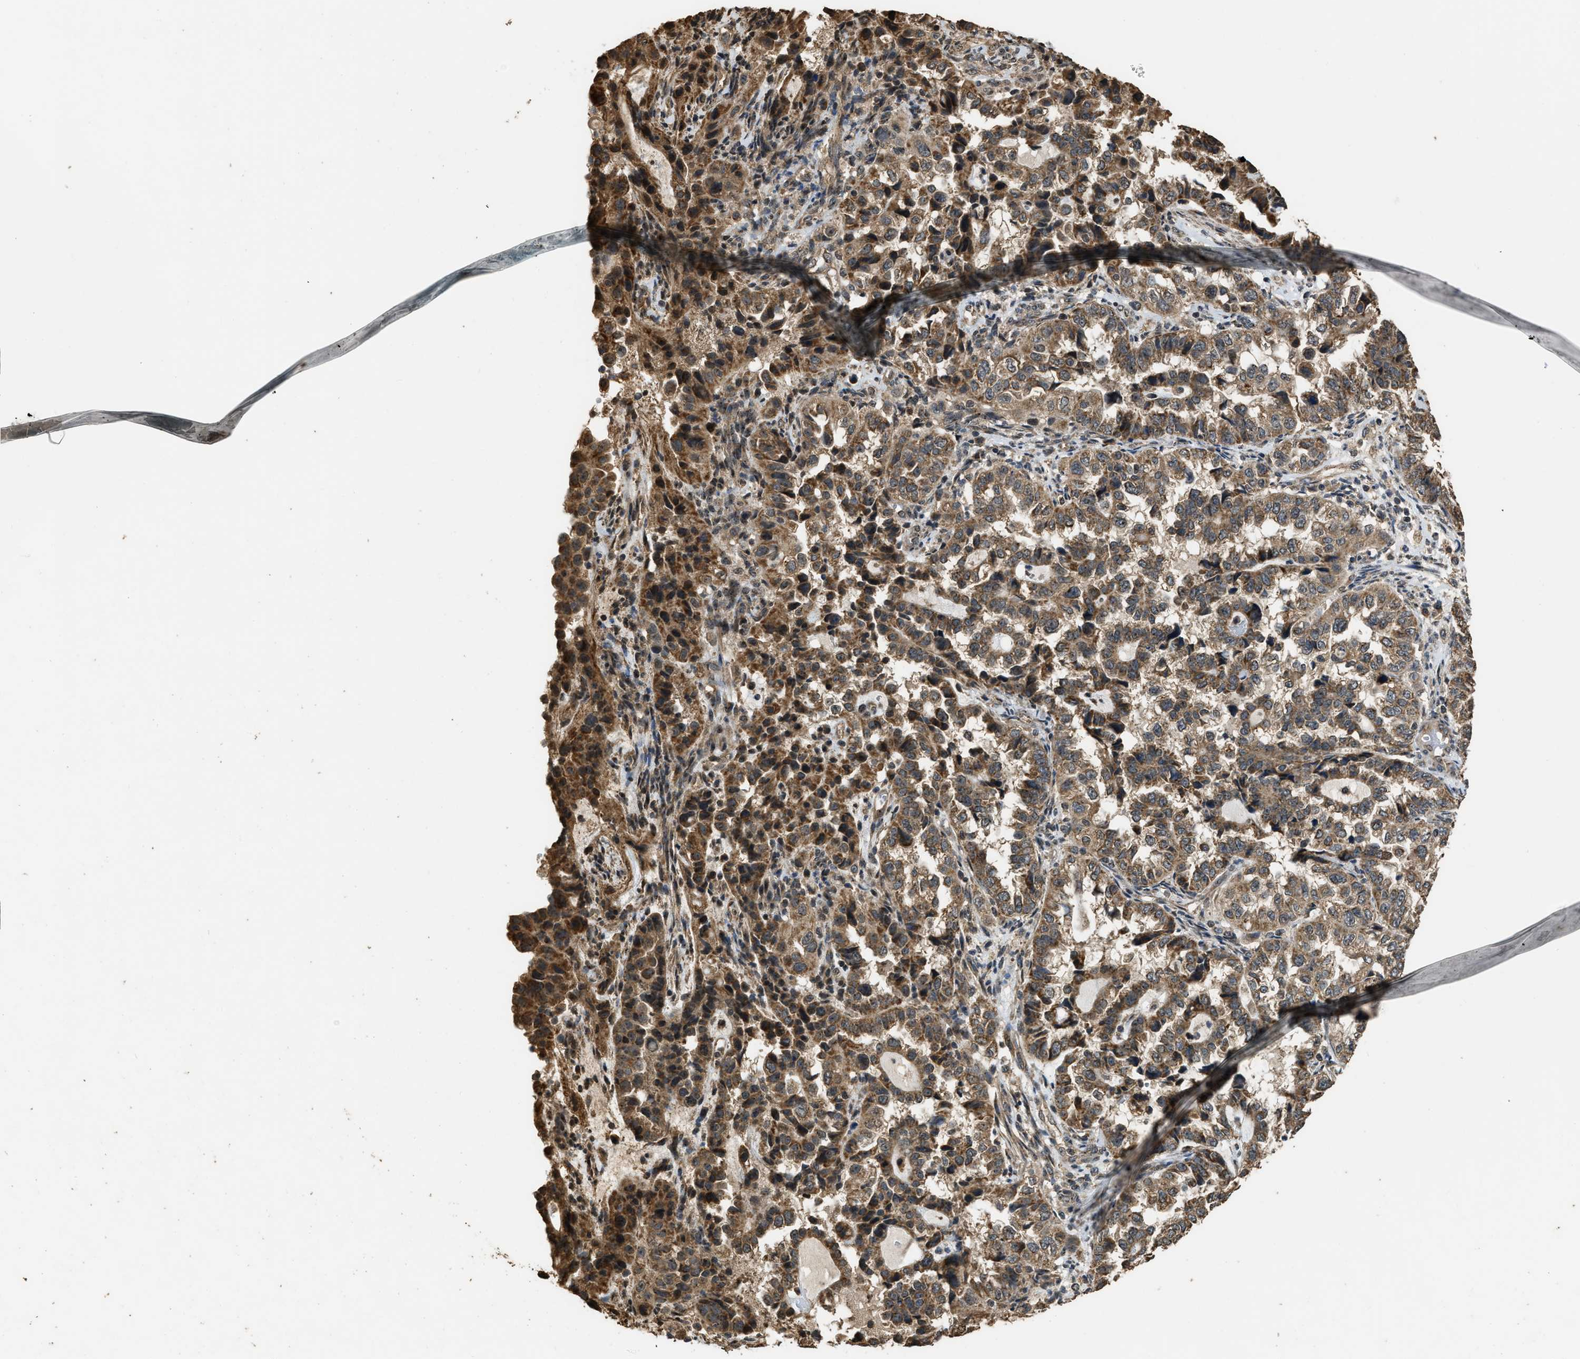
{"staining": {"intensity": "moderate", "quantity": ">75%", "location": "cytoplasmic/membranous"}, "tissue": "endometrial cancer", "cell_type": "Tumor cells", "image_type": "cancer", "snomed": [{"axis": "morphology", "description": "Adenocarcinoma, NOS"}, {"axis": "topography", "description": "Endometrium"}], "caption": "About >75% of tumor cells in adenocarcinoma (endometrial) display moderate cytoplasmic/membranous protein staining as visualized by brown immunohistochemical staining.", "gene": "DENND6B", "patient": {"sex": "female", "age": 85}}